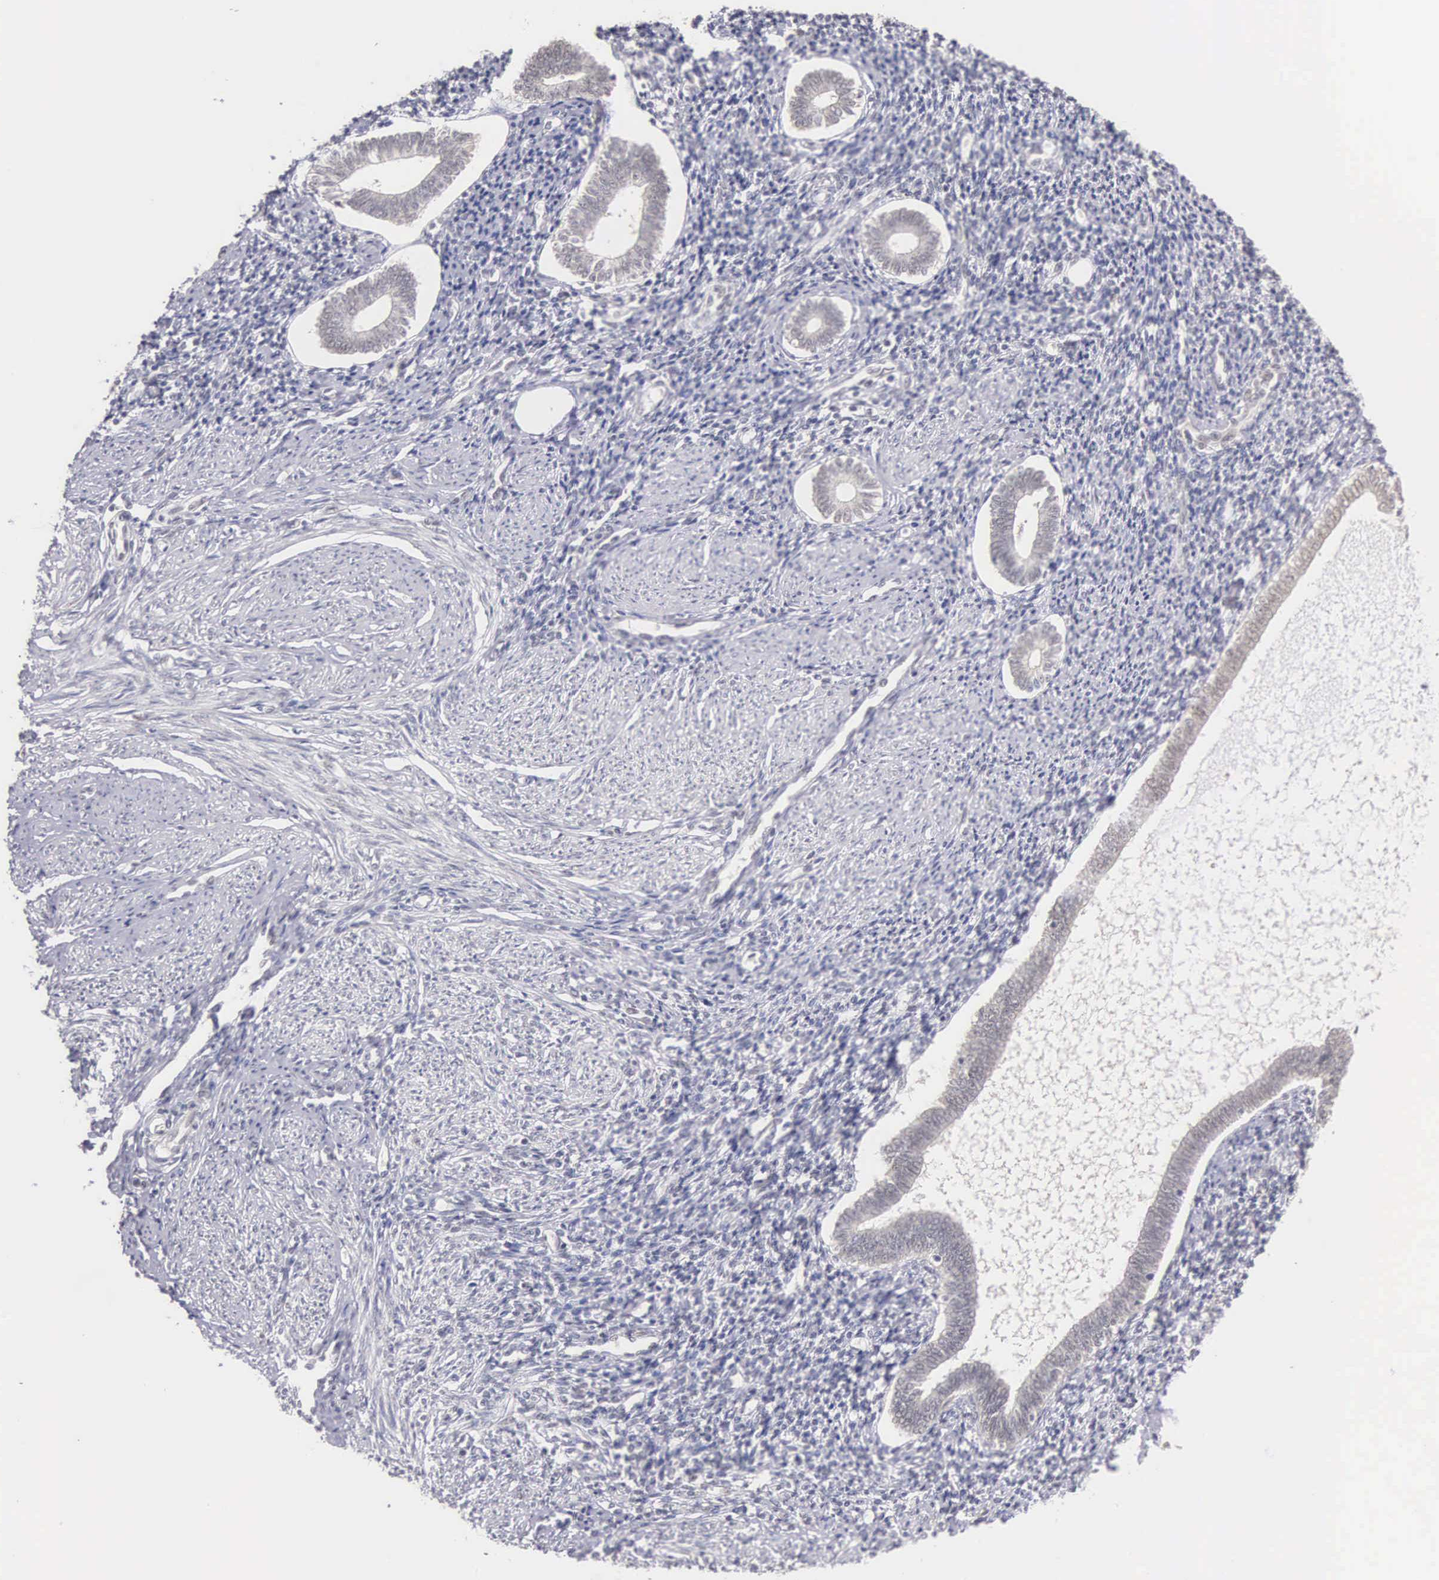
{"staining": {"intensity": "negative", "quantity": "none", "location": "none"}, "tissue": "endometrium", "cell_type": "Cells in endometrial stroma", "image_type": "normal", "snomed": [{"axis": "morphology", "description": "Normal tissue, NOS"}, {"axis": "topography", "description": "Endometrium"}], "caption": "Human endometrium stained for a protein using IHC displays no positivity in cells in endometrial stroma.", "gene": "HMGXB4", "patient": {"sex": "female", "age": 52}}